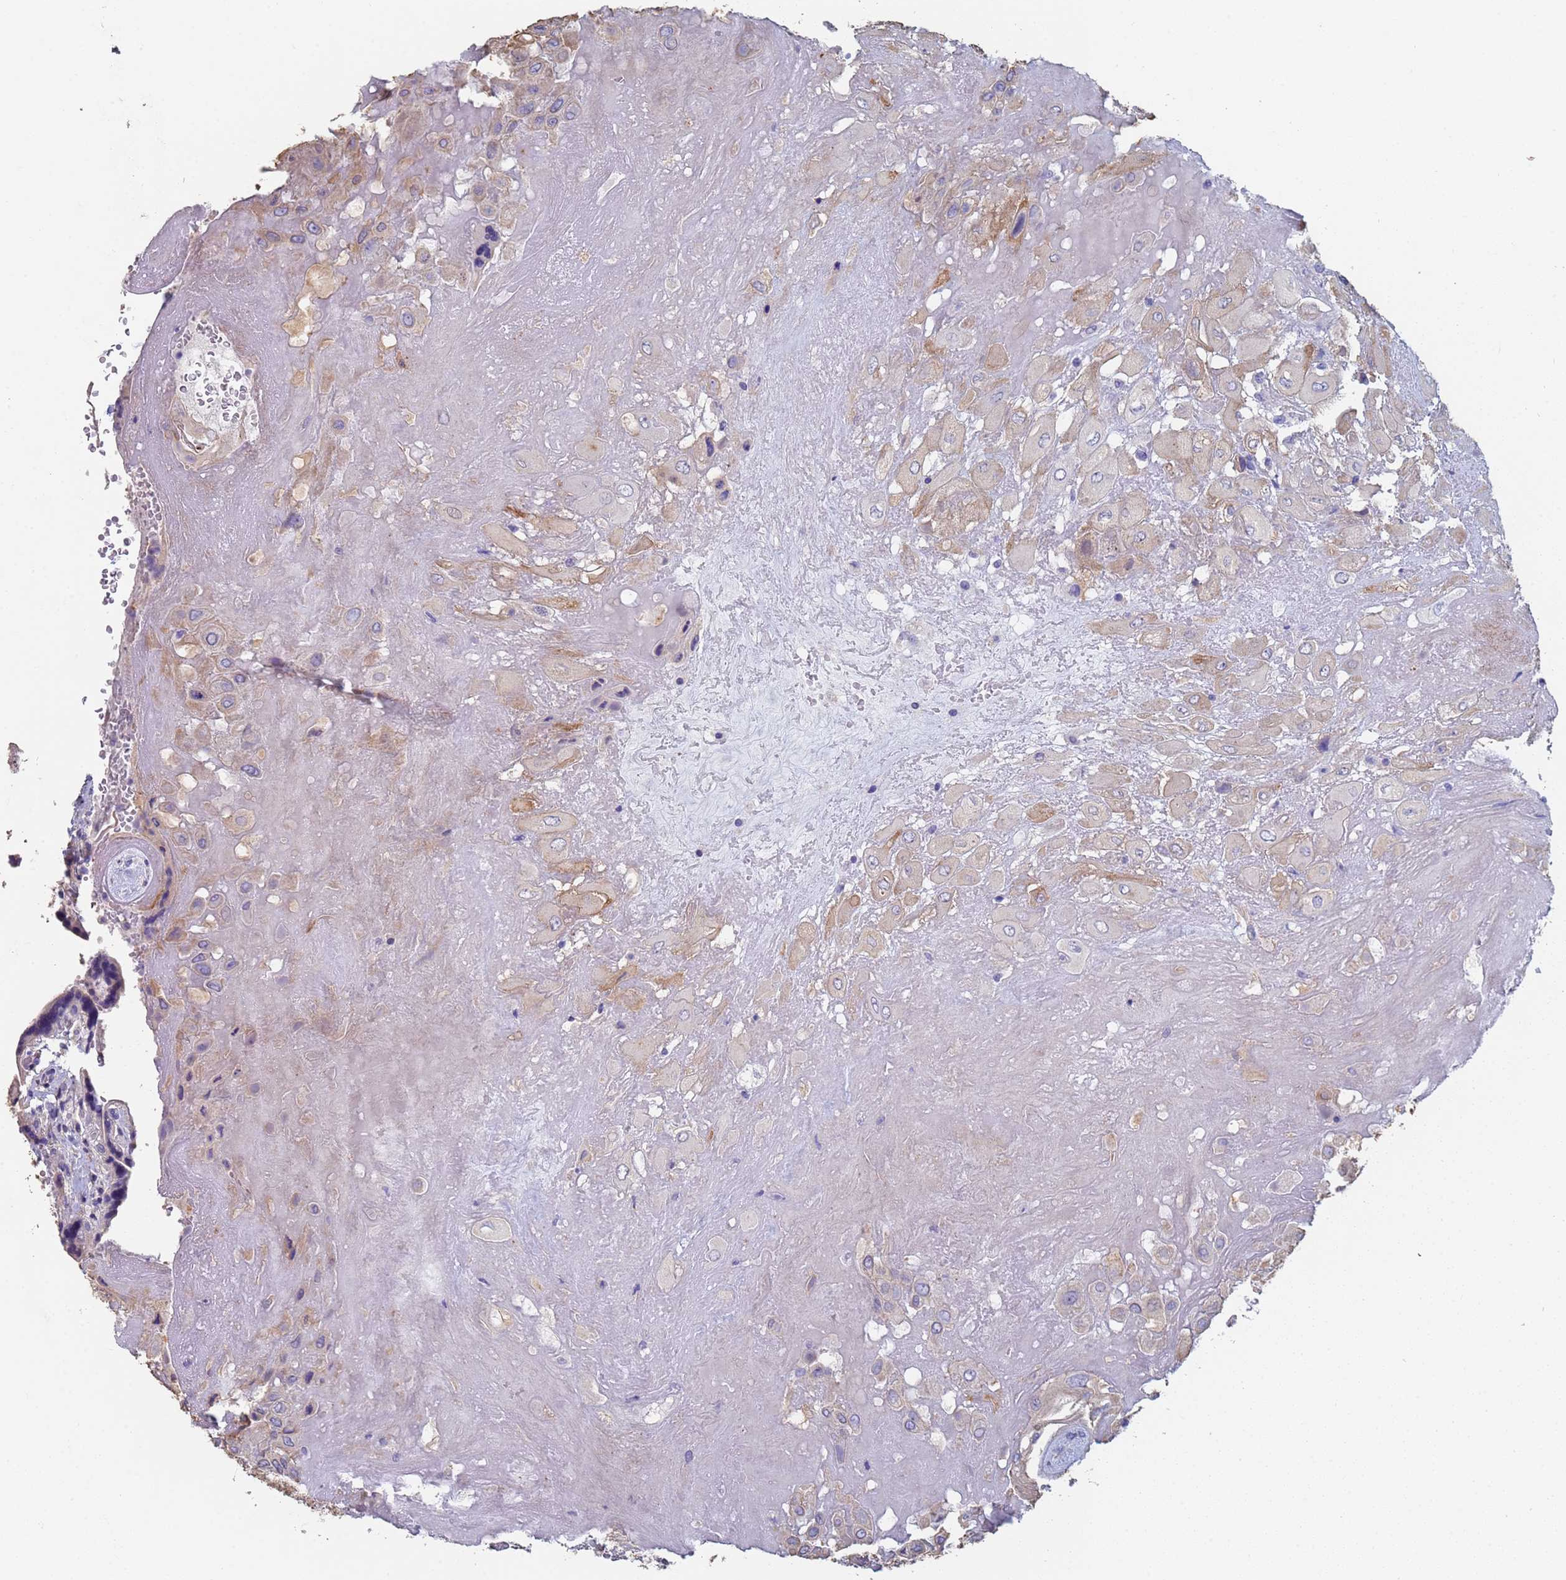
{"staining": {"intensity": "weak", "quantity": "25%-75%", "location": "cytoplasmic/membranous"}, "tissue": "placenta", "cell_type": "Decidual cells", "image_type": "normal", "snomed": [{"axis": "morphology", "description": "Normal tissue, NOS"}, {"axis": "topography", "description": "Placenta"}], "caption": "Immunohistochemical staining of normal human placenta reveals 25%-75% levels of weak cytoplasmic/membranous protein expression in approximately 25%-75% of decidual cells. (brown staining indicates protein expression, while blue staining denotes nuclei).", "gene": "ABCA8", "patient": {"sex": "female", "age": 37}}